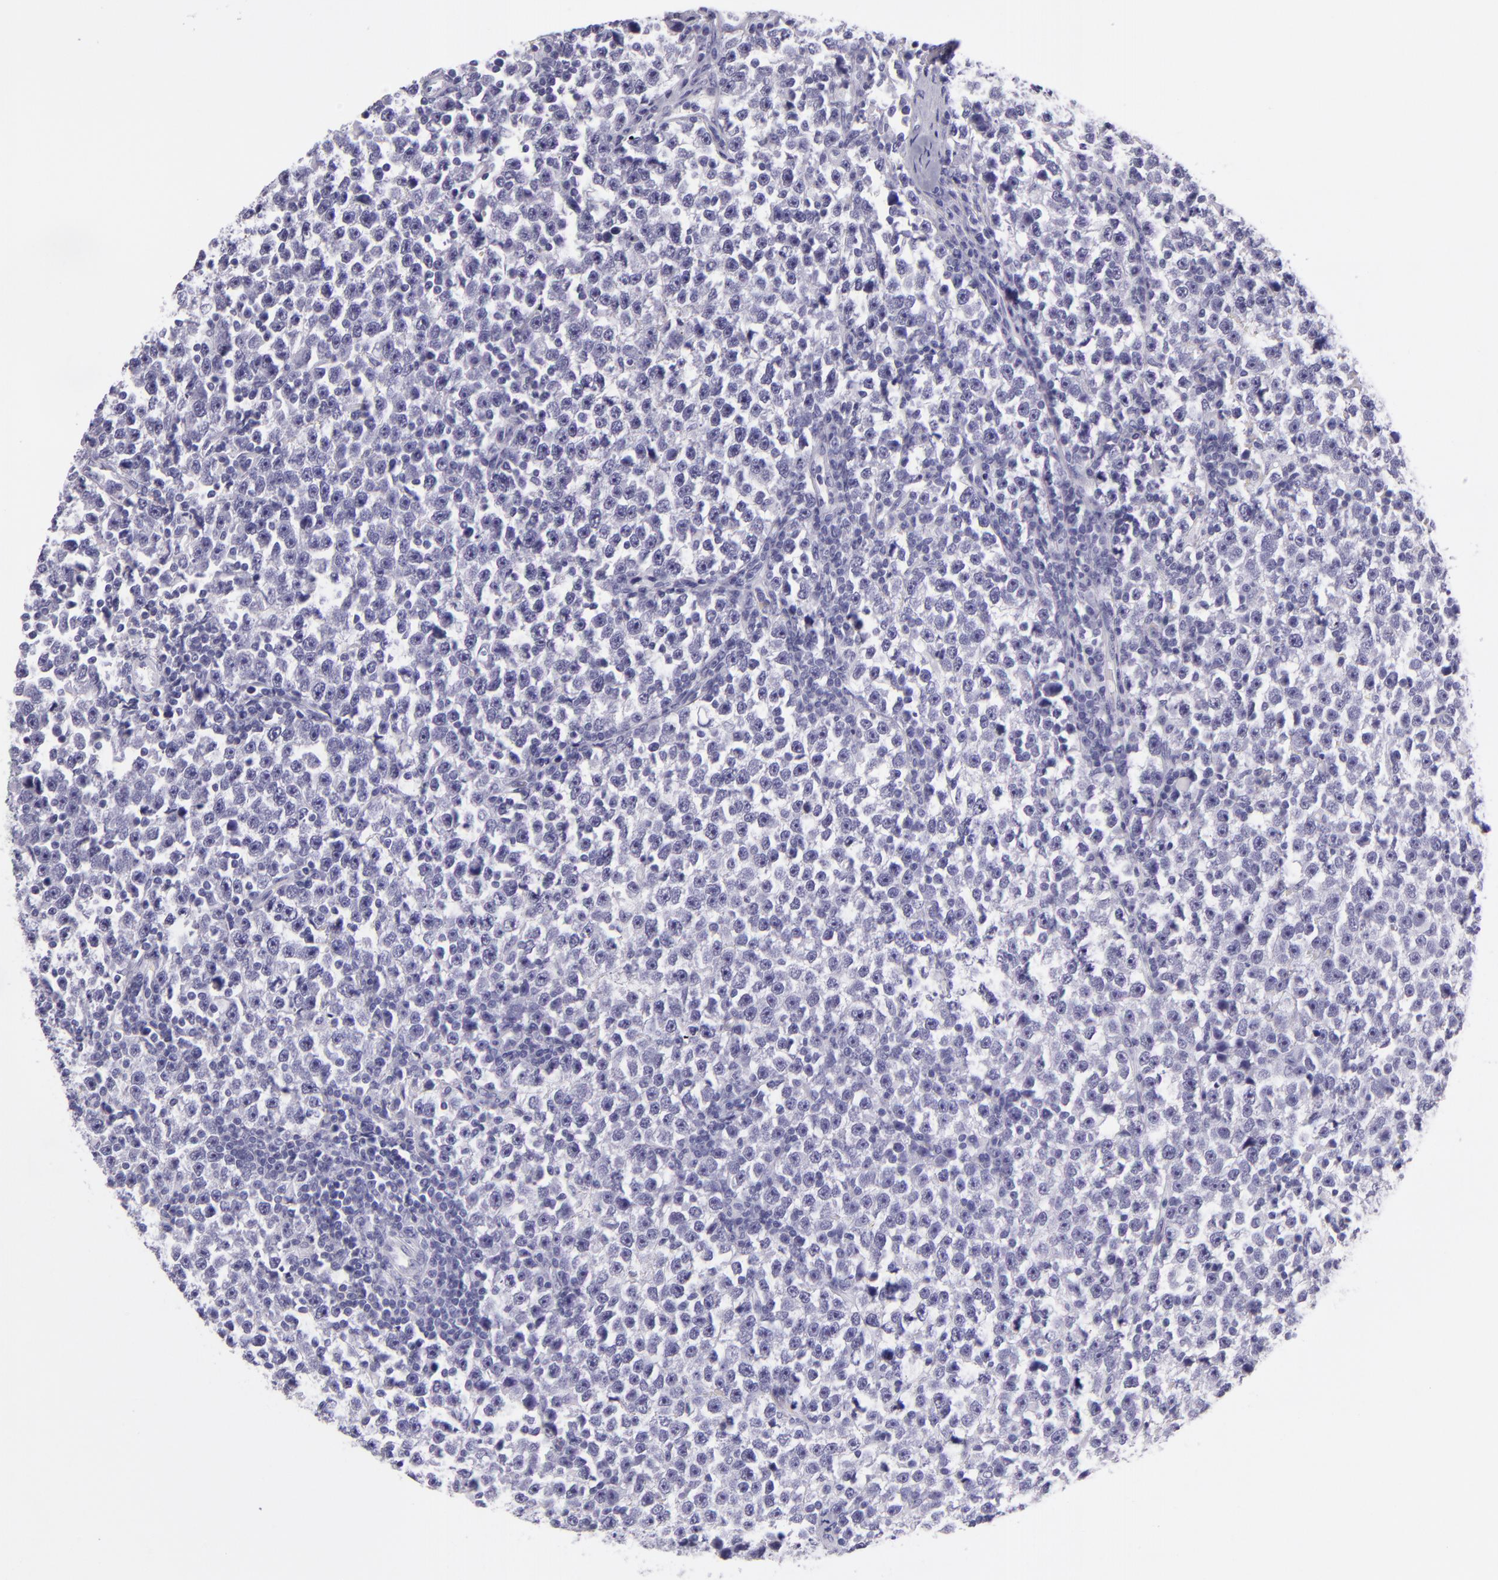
{"staining": {"intensity": "negative", "quantity": "none", "location": "none"}, "tissue": "testis cancer", "cell_type": "Tumor cells", "image_type": "cancer", "snomed": [{"axis": "morphology", "description": "Seminoma, NOS"}, {"axis": "topography", "description": "Testis"}], "caption": "This is a photomicrograph of immunohistochemistry (IHC) staining of testis cancer (seminoma), which shows no staining in tumor cells.", "gene": "CR2", "patient": {"sex": "male", "age": 43}}